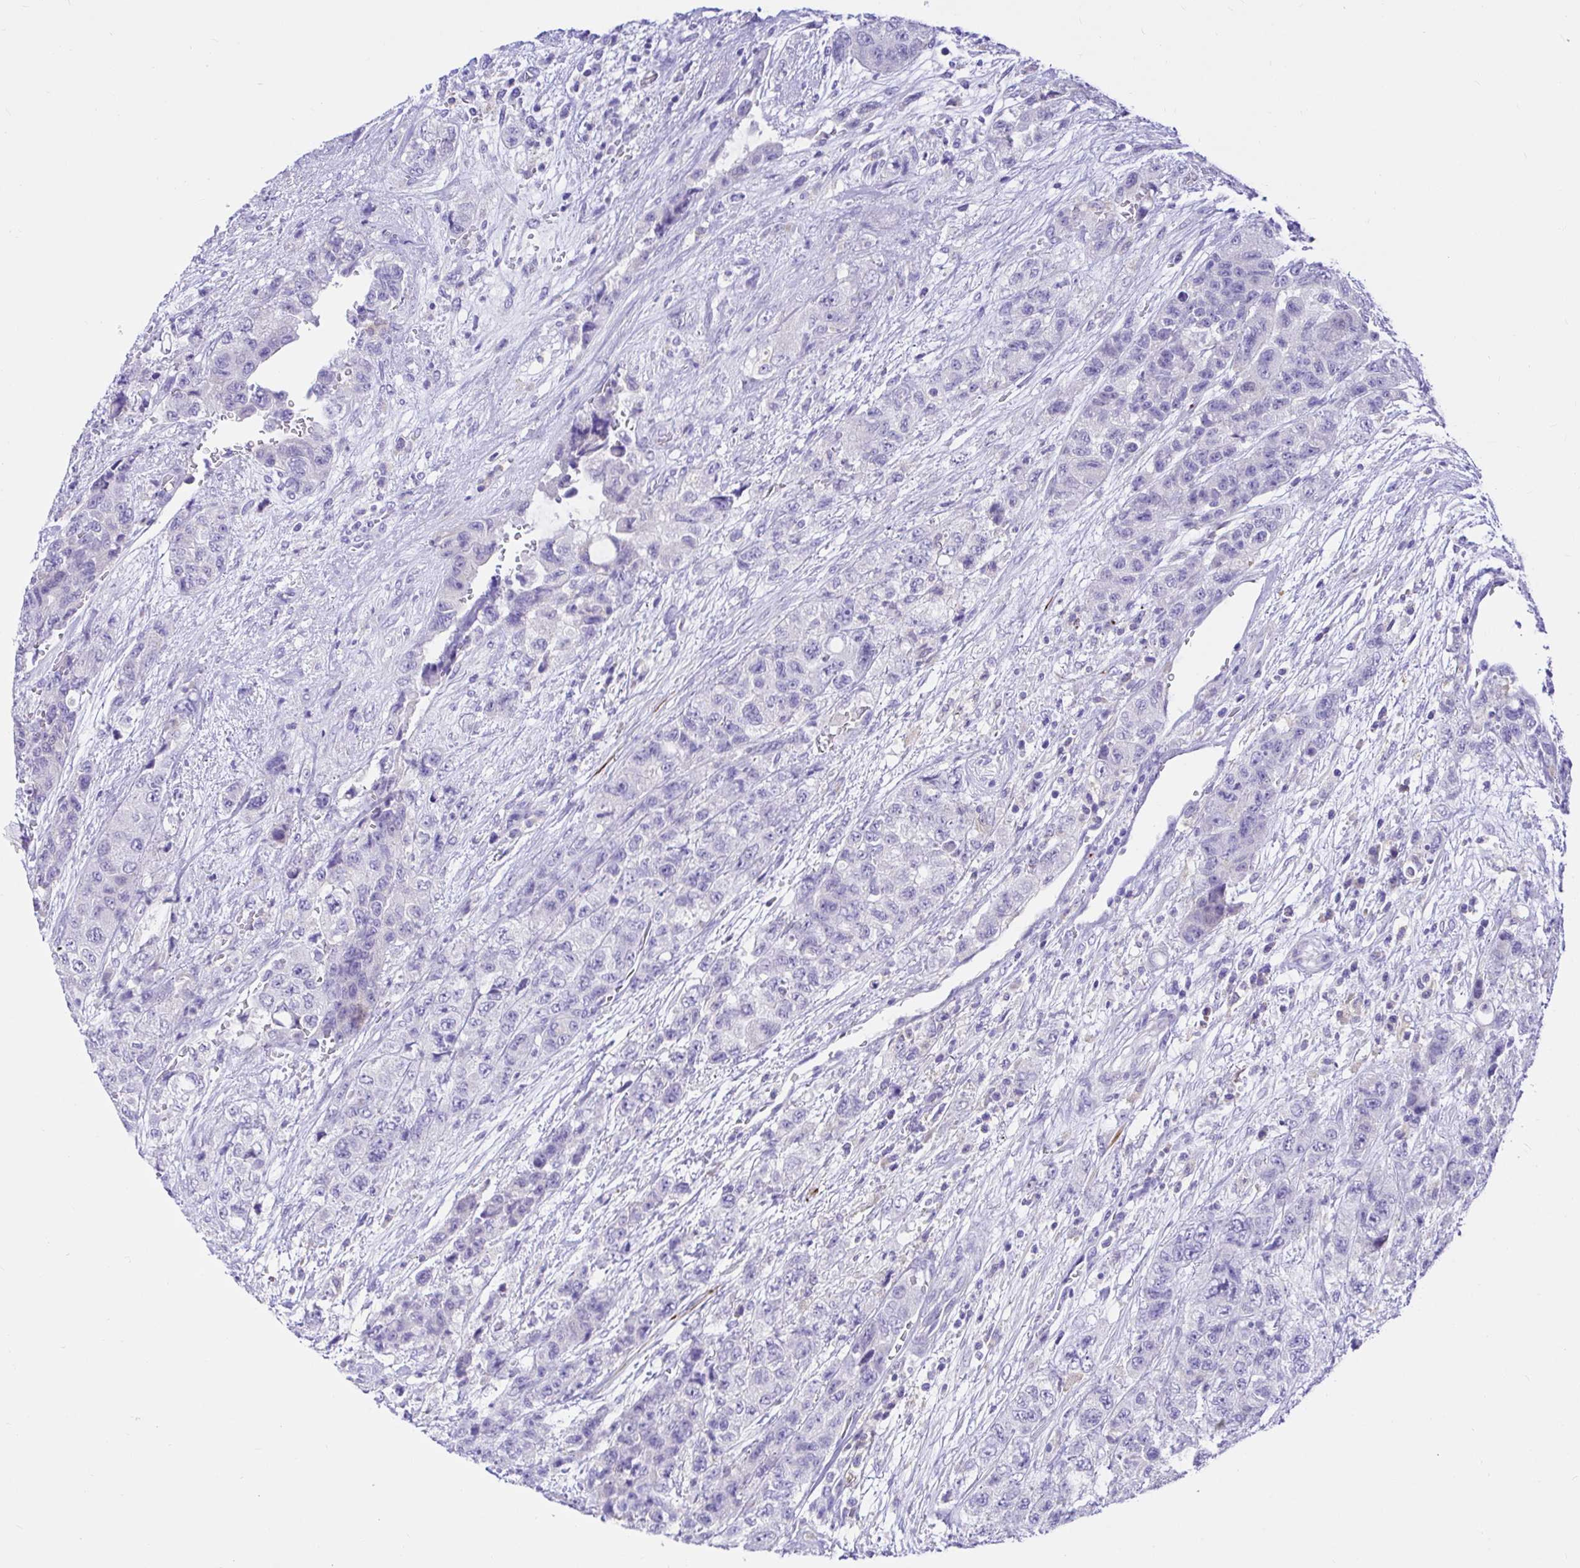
{"staining": {"intensity": "negative", "quantity": "none", "location": "none"}, "tissue": "urothelial cancer", "cell_type": "Tumor cells", "image_type": "cancer", "snomed": [{"axis": "morphology", "description": "Urothelial carcinoma, High grade"}, {"axis": "topography", "description": "Urinary bladder"}], "caption": "Tumor cells are negative for protein expression in human high-grade urothelial carcinoma.", "gene": "BACE2", "patient": {"sex": "female", "age": 78}}